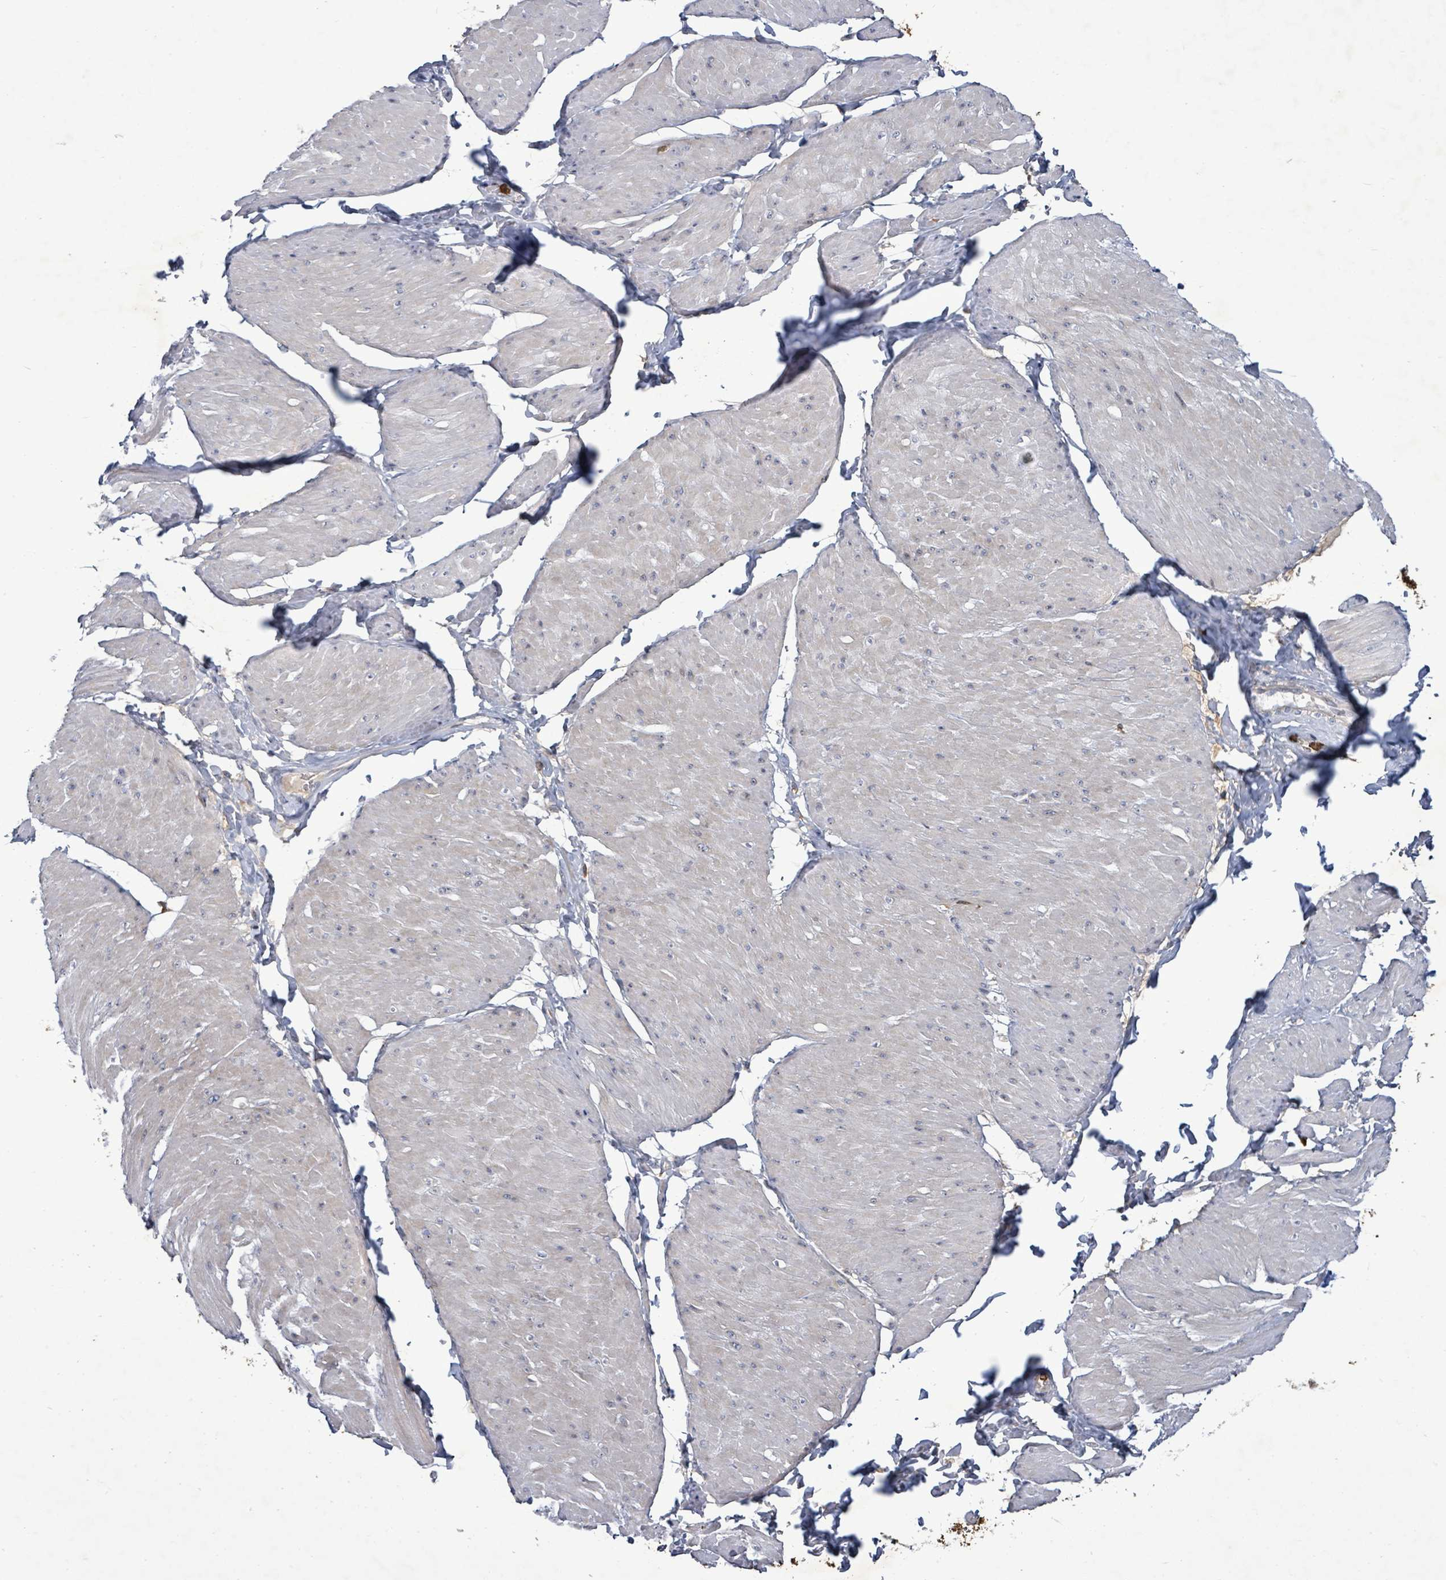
{"staining": {"intensity": "negative", "quantity": "none", "location": "none"}, "tissue": "smooth muscle", "cell_type": "Smooth muscle cells", "image_type": "normal", "snomed": [{"axis": "morphology", "description": "Urothelial carcinoma, High grade"}, {"axis": "topography", "description": "Urinary bladder"}], "caption": "Immunohistochemical staining of normal smooth muscle reveals no significant expression in smooth muscle cells.", "gene": "FAM210A", "patient": {"sex": "male", "age": 46}}